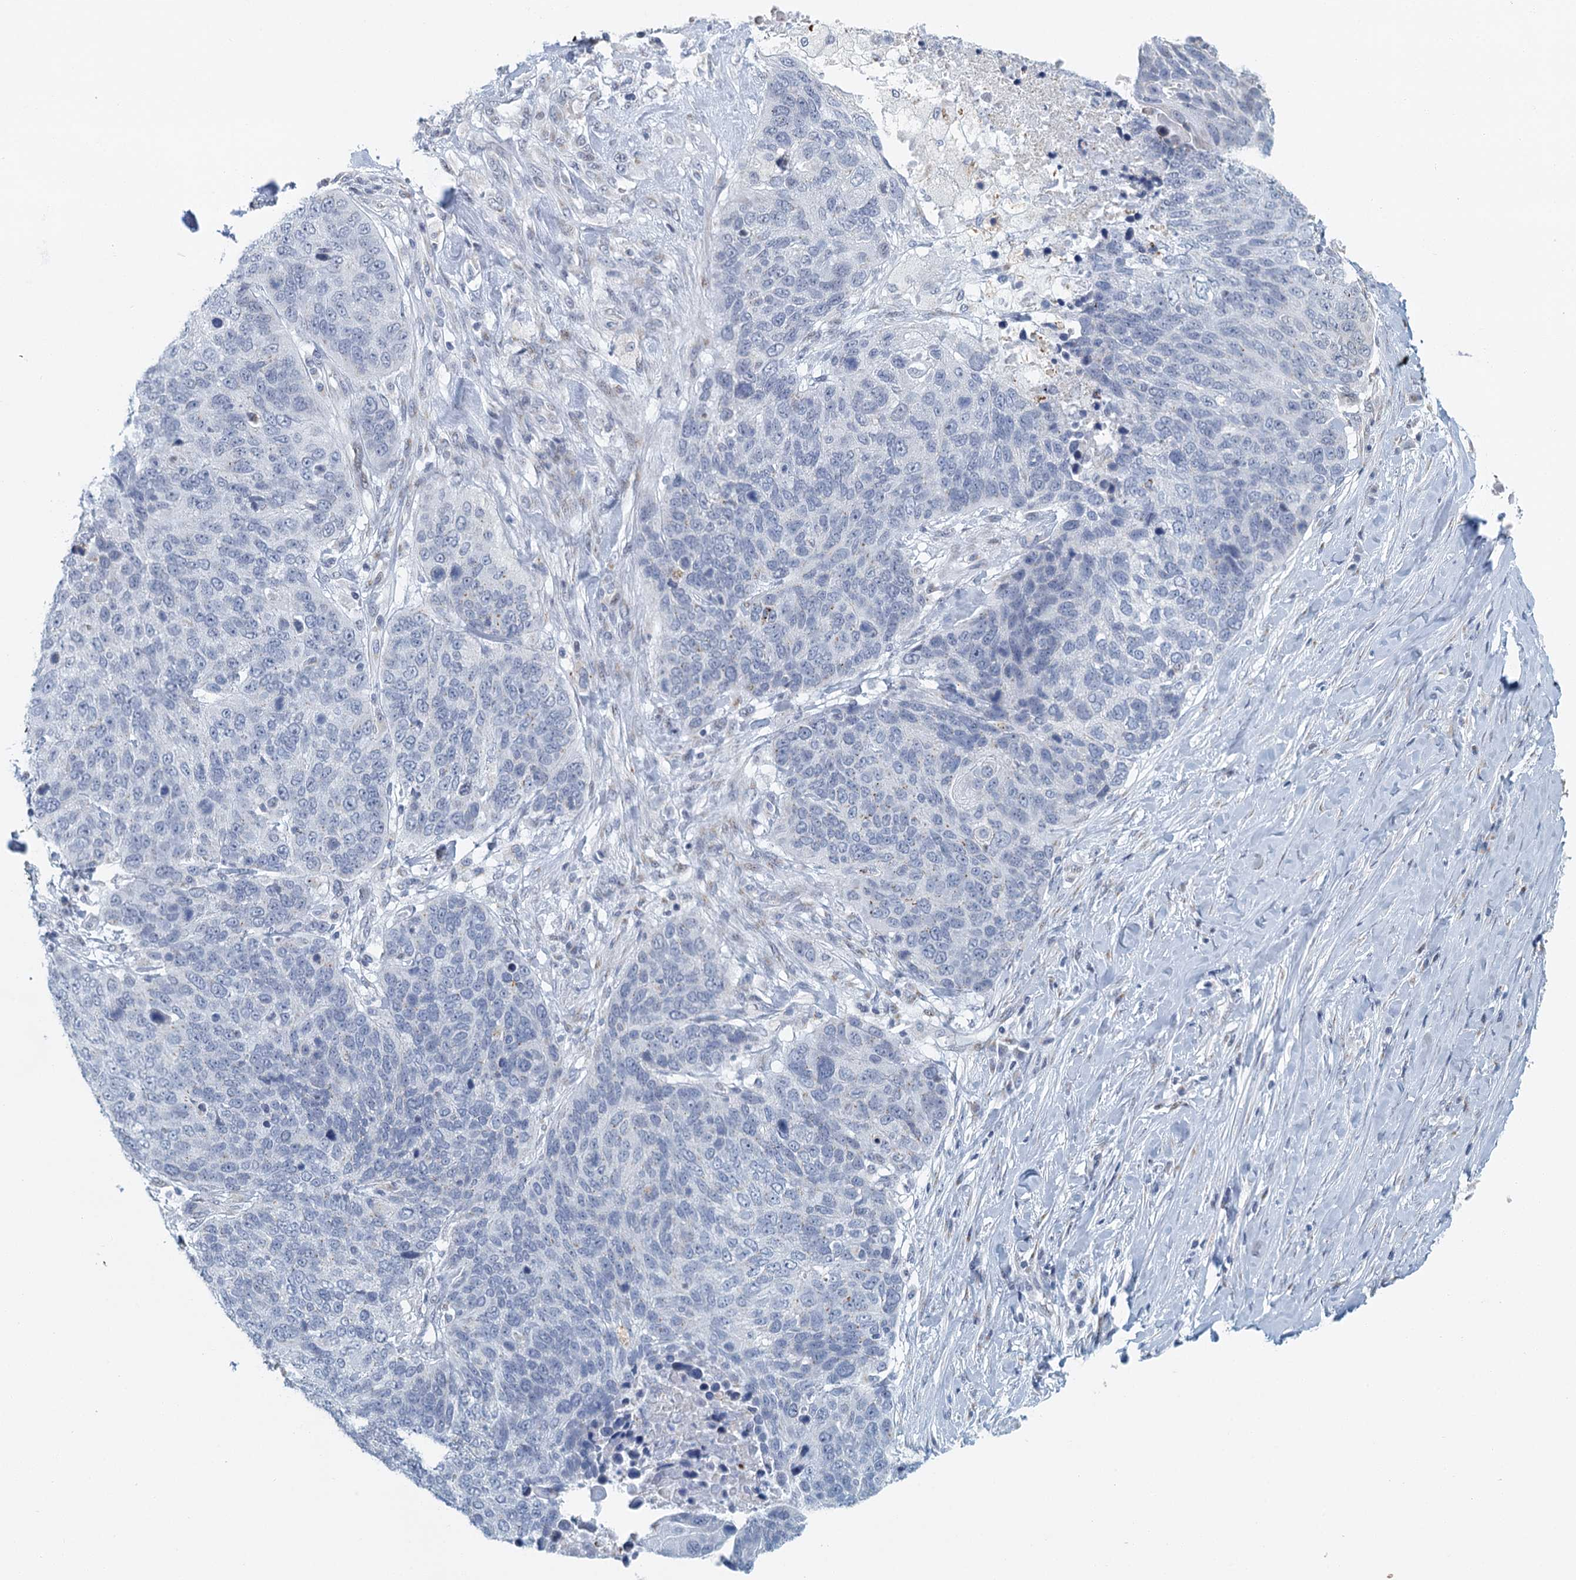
{"staining": {"intensity": "negative", "quantity": "none", "location": "none"}, "tissue": "lung cancer", "cell_type": "Tumor cells", "image_type": "cancer", "snomed": [{"axis": "morphology", "description": "Normal tissue, NOS"}, {"axis": "morphology", "description": "Squamous cell carcinoma, NOS"}, {"axis": "topography", "description": "Lymph node"}, {"axis": "topography", "description": "Lung"}], "caption": "Immunohistochemistry image of neoplastic tissue: lung cancer stained with DAB reveals no significant protein staining in tumor cells.", "gene": "ZNF527", "patient": {"sex": "male", "age": 66}}